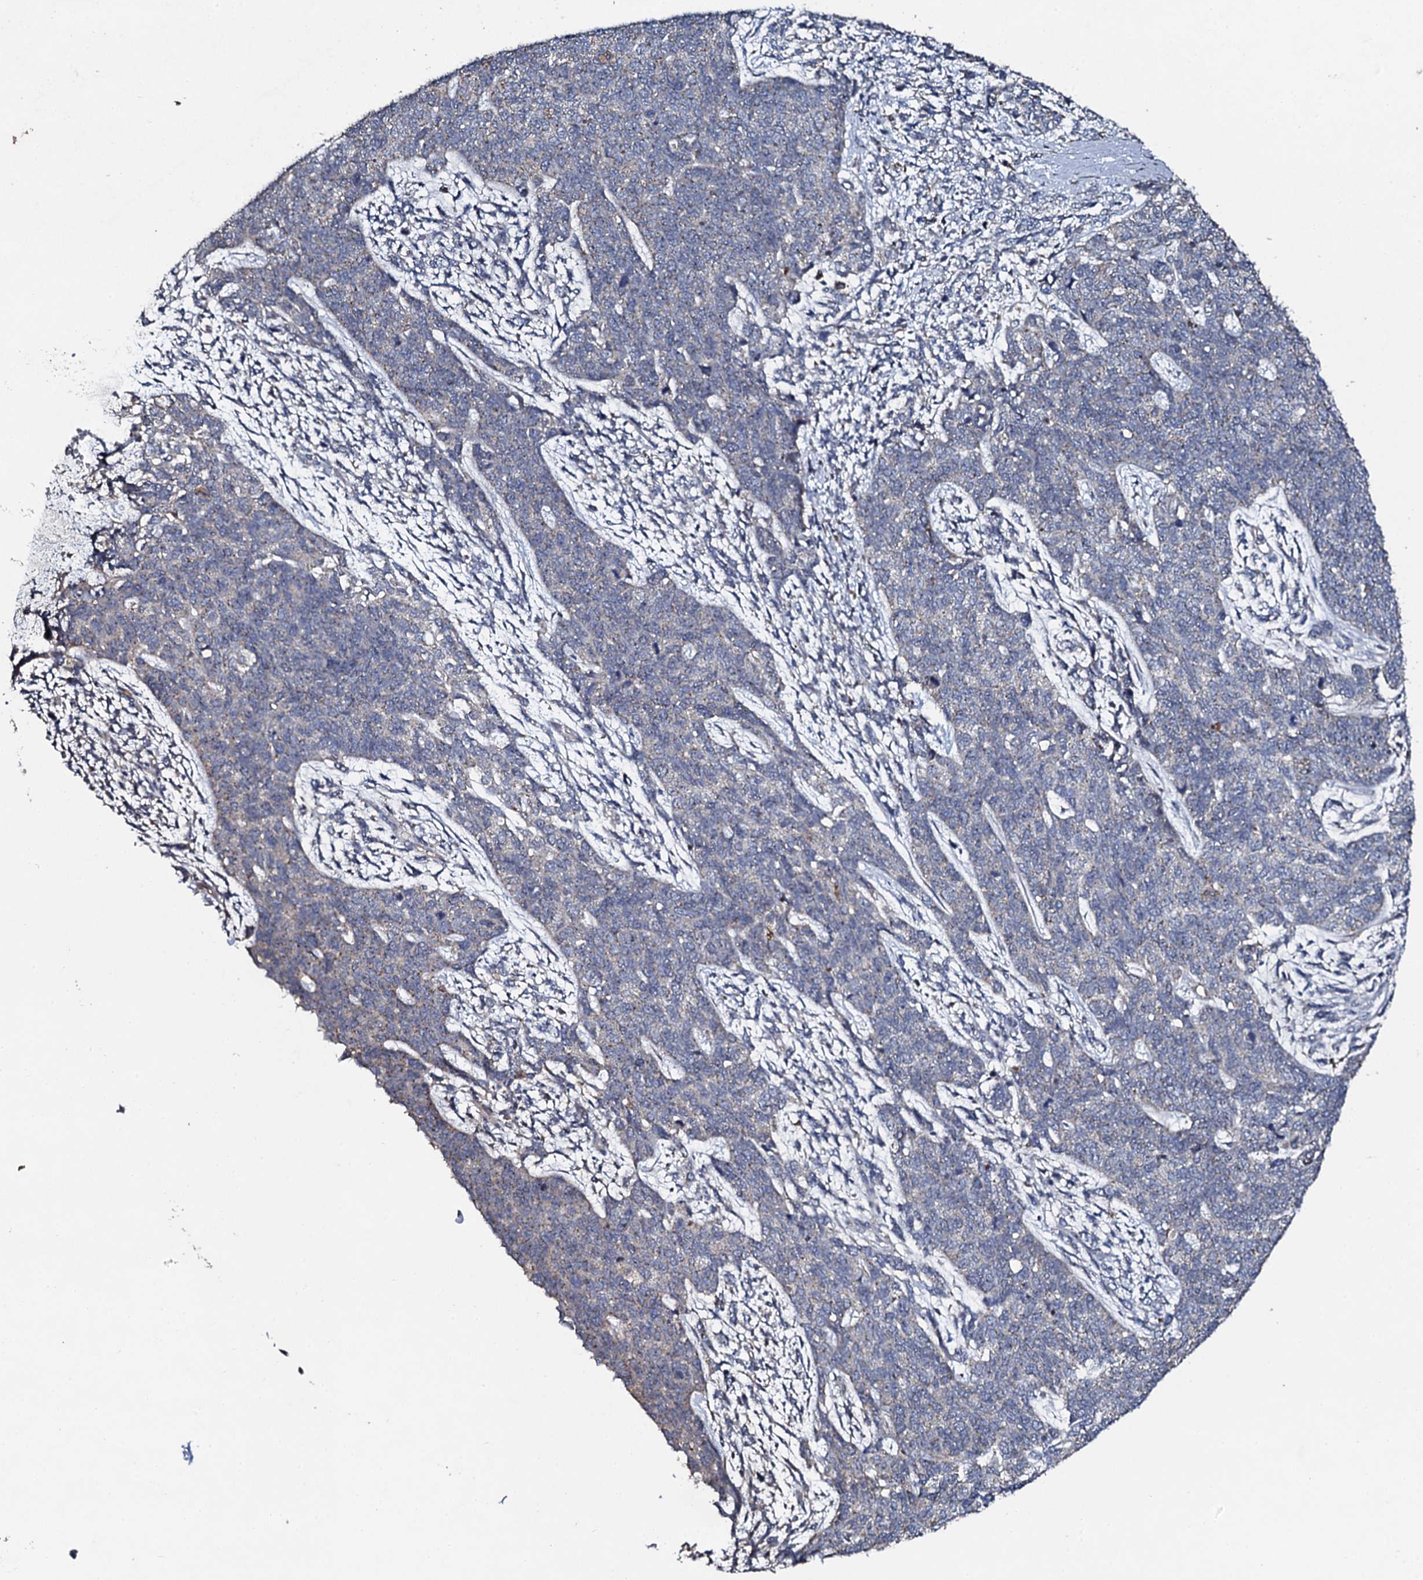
{"staining": {"intensity": "negative", "quantity": "none", "location": "none"}, "tissue": "cervical cancer", "cell_type": "Tumor cells", "image_type": "cancer", "snomed": [{"axis": "morphology", "description": "Squamous cell carcinoma, NOS"}, {"axis": "topography", "description": "Cervix"}], "caption": "Human cervical cancer stained for a protein using immunohistochemistry exhibits no expression in tumor cells.", "gene": "LRRC28", "patient": {"sex": "female", "age": 63}}